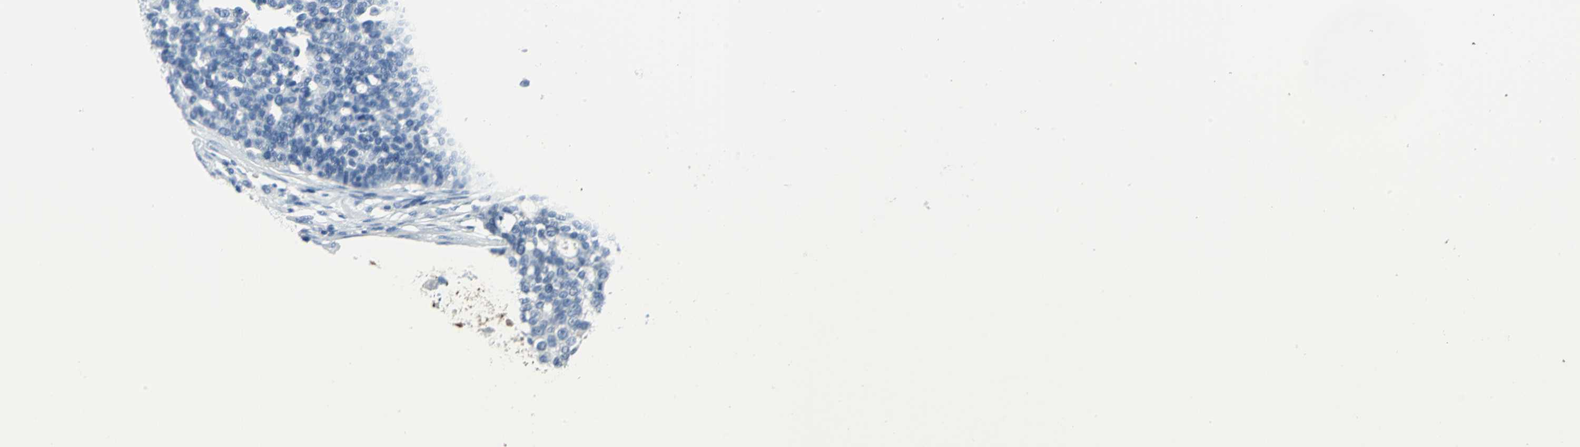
{"staining": {"intensity": "negative", "quantity": "none", "location": "none"}, "tissue": "ovarian cancer", "cell_type": "Tumor cells", "image_type": "cancer", "snomed": [{"axis": "morphology", "description": "Cystadenocarcinoma, serous, NOS"}, {"axis": "topography", "description": "Ovary"}], "caption": "The image displays no staining of tumor cells in serous cystadenocarcinoma (ovarian).", "gene": "PKLR", "patient": {"sex": "female", "age": 59}}